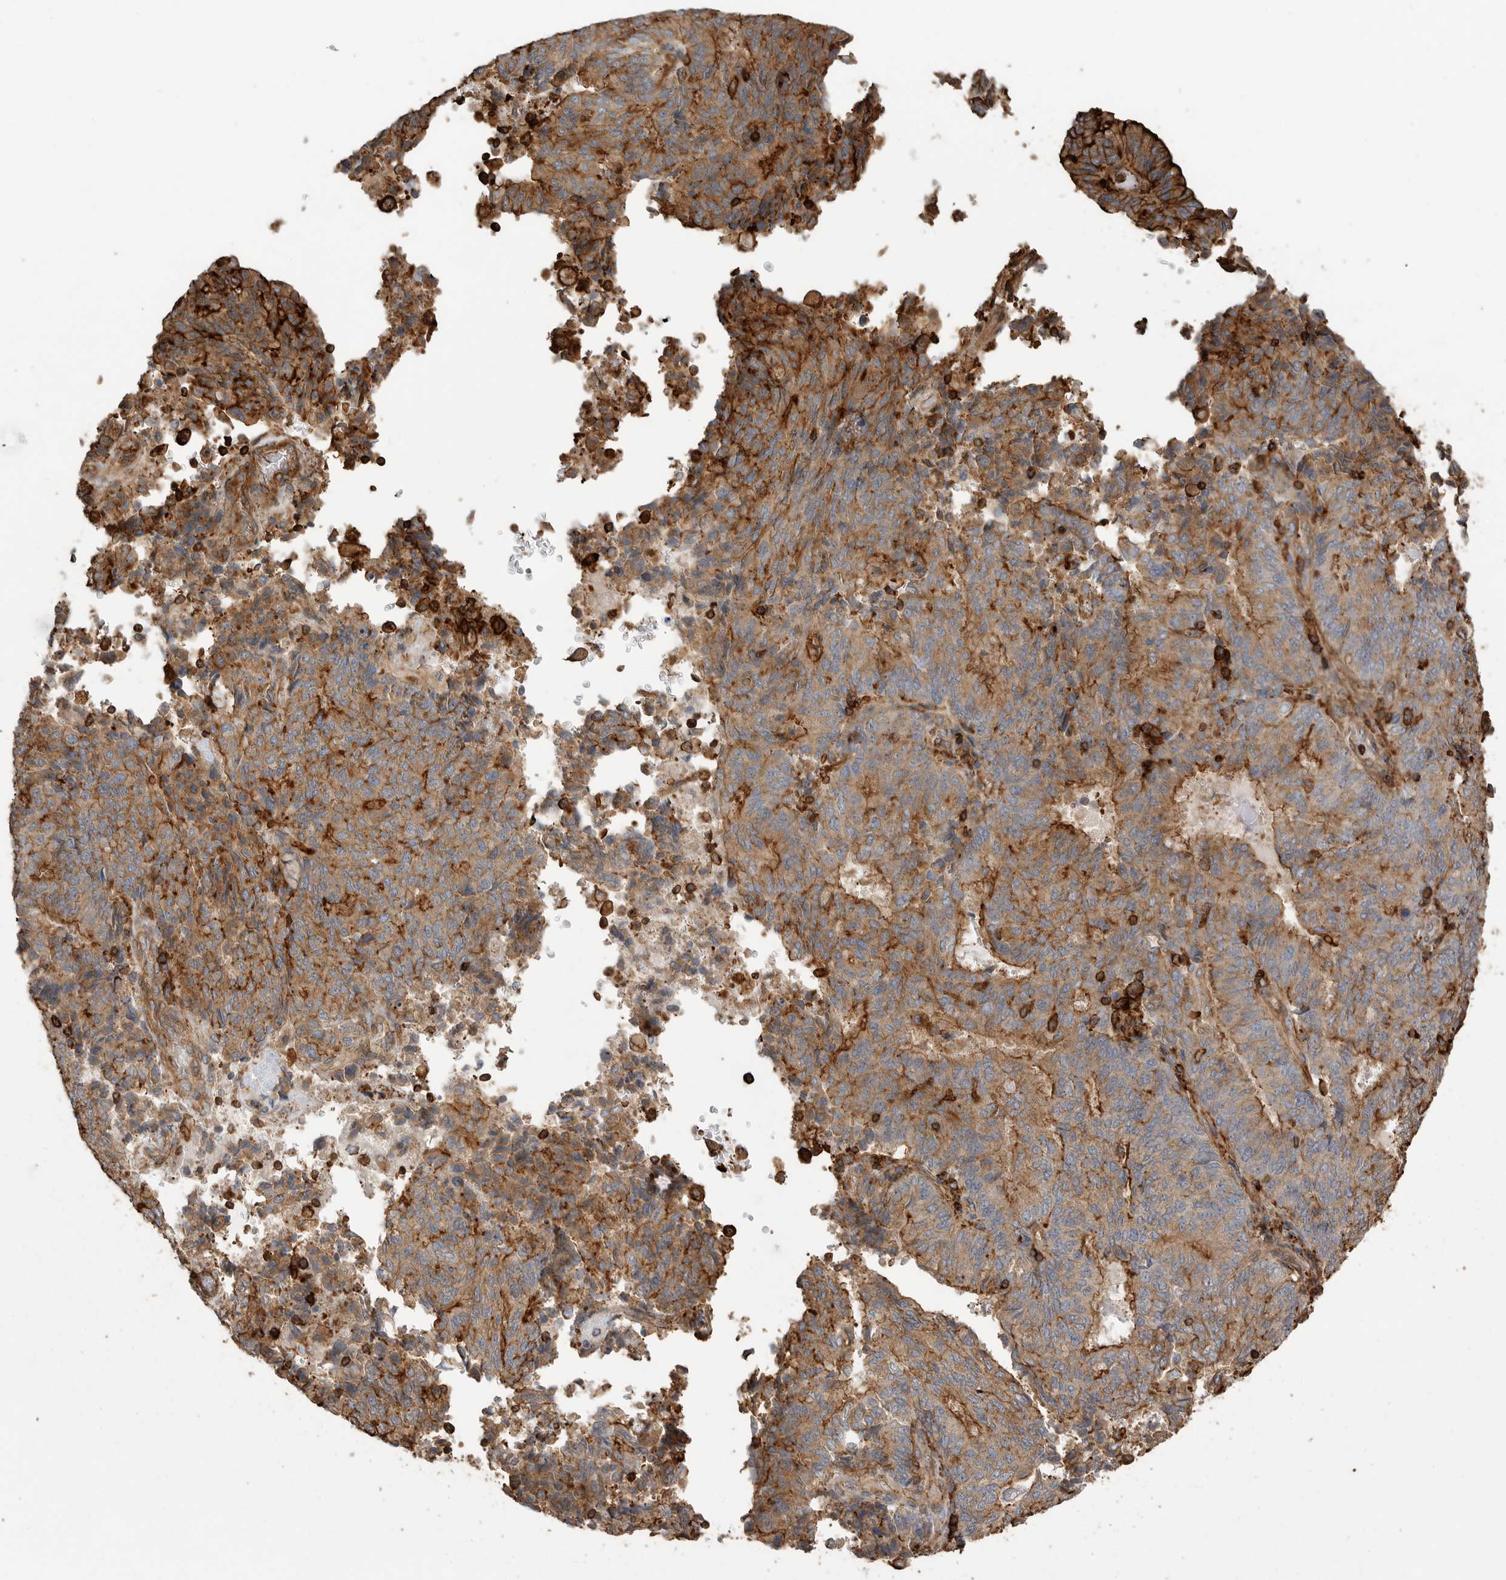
{"staining": {"intensity": "moderate", "quantity": ">75%", "location": "cytoplasmic/membranous"}, "tissue": "endometrial cancer", "cell_type": "Tumor cells", "image_type": "cancer", "snomed": [{"axis": "morphology", "description": "Adenocarcinoma, NOS"}, {"axis": "topography", "description": "Endometrium"}], "caption": "IHC (DAB (3,3'-diaminobenzidine)) staining of endometrial cancer shows moderate cytoplasmic/membranous protein expression in about >75% of tumor cells.", "gene": "GPER1", "patient": {"sex": "female", "age": 80}}